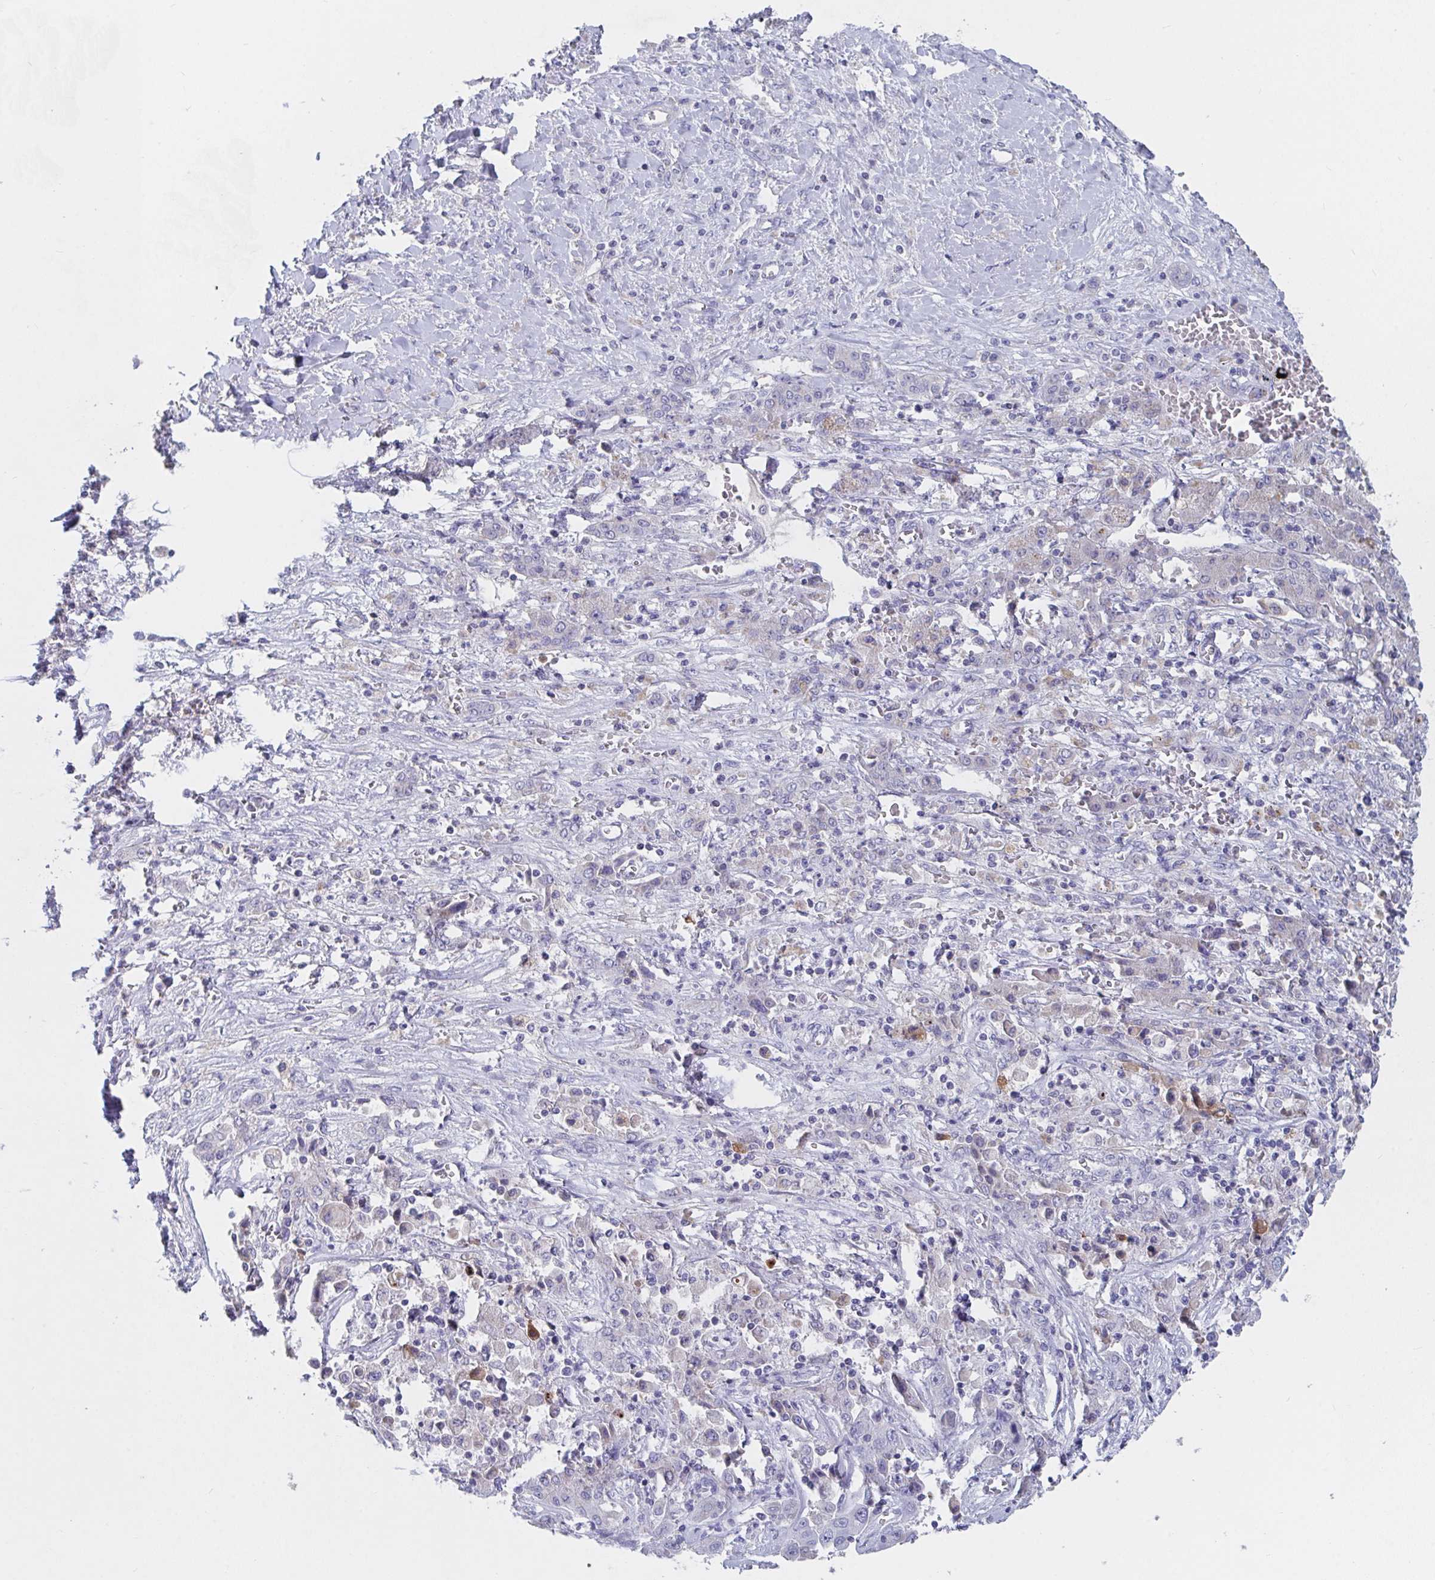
{"staining": {"intensity": "negative", "quantity": "none", "location": "none"}, "tissue": "liver cancer", "cell_type": "Tumor cells", "image_type": "cancer", "snomed": [{"axis": "morphology", "description": "Cholangiocarcinoma"}, {"axis": "topography", "description": "Liver"}], "caption": "Cholangiocarcinoma (liver) was stained to show a protein in brown. There is no significant staining in tumor cells.", "gene": "ZNF561", "patient": {"sex": "female", "age": 52}}